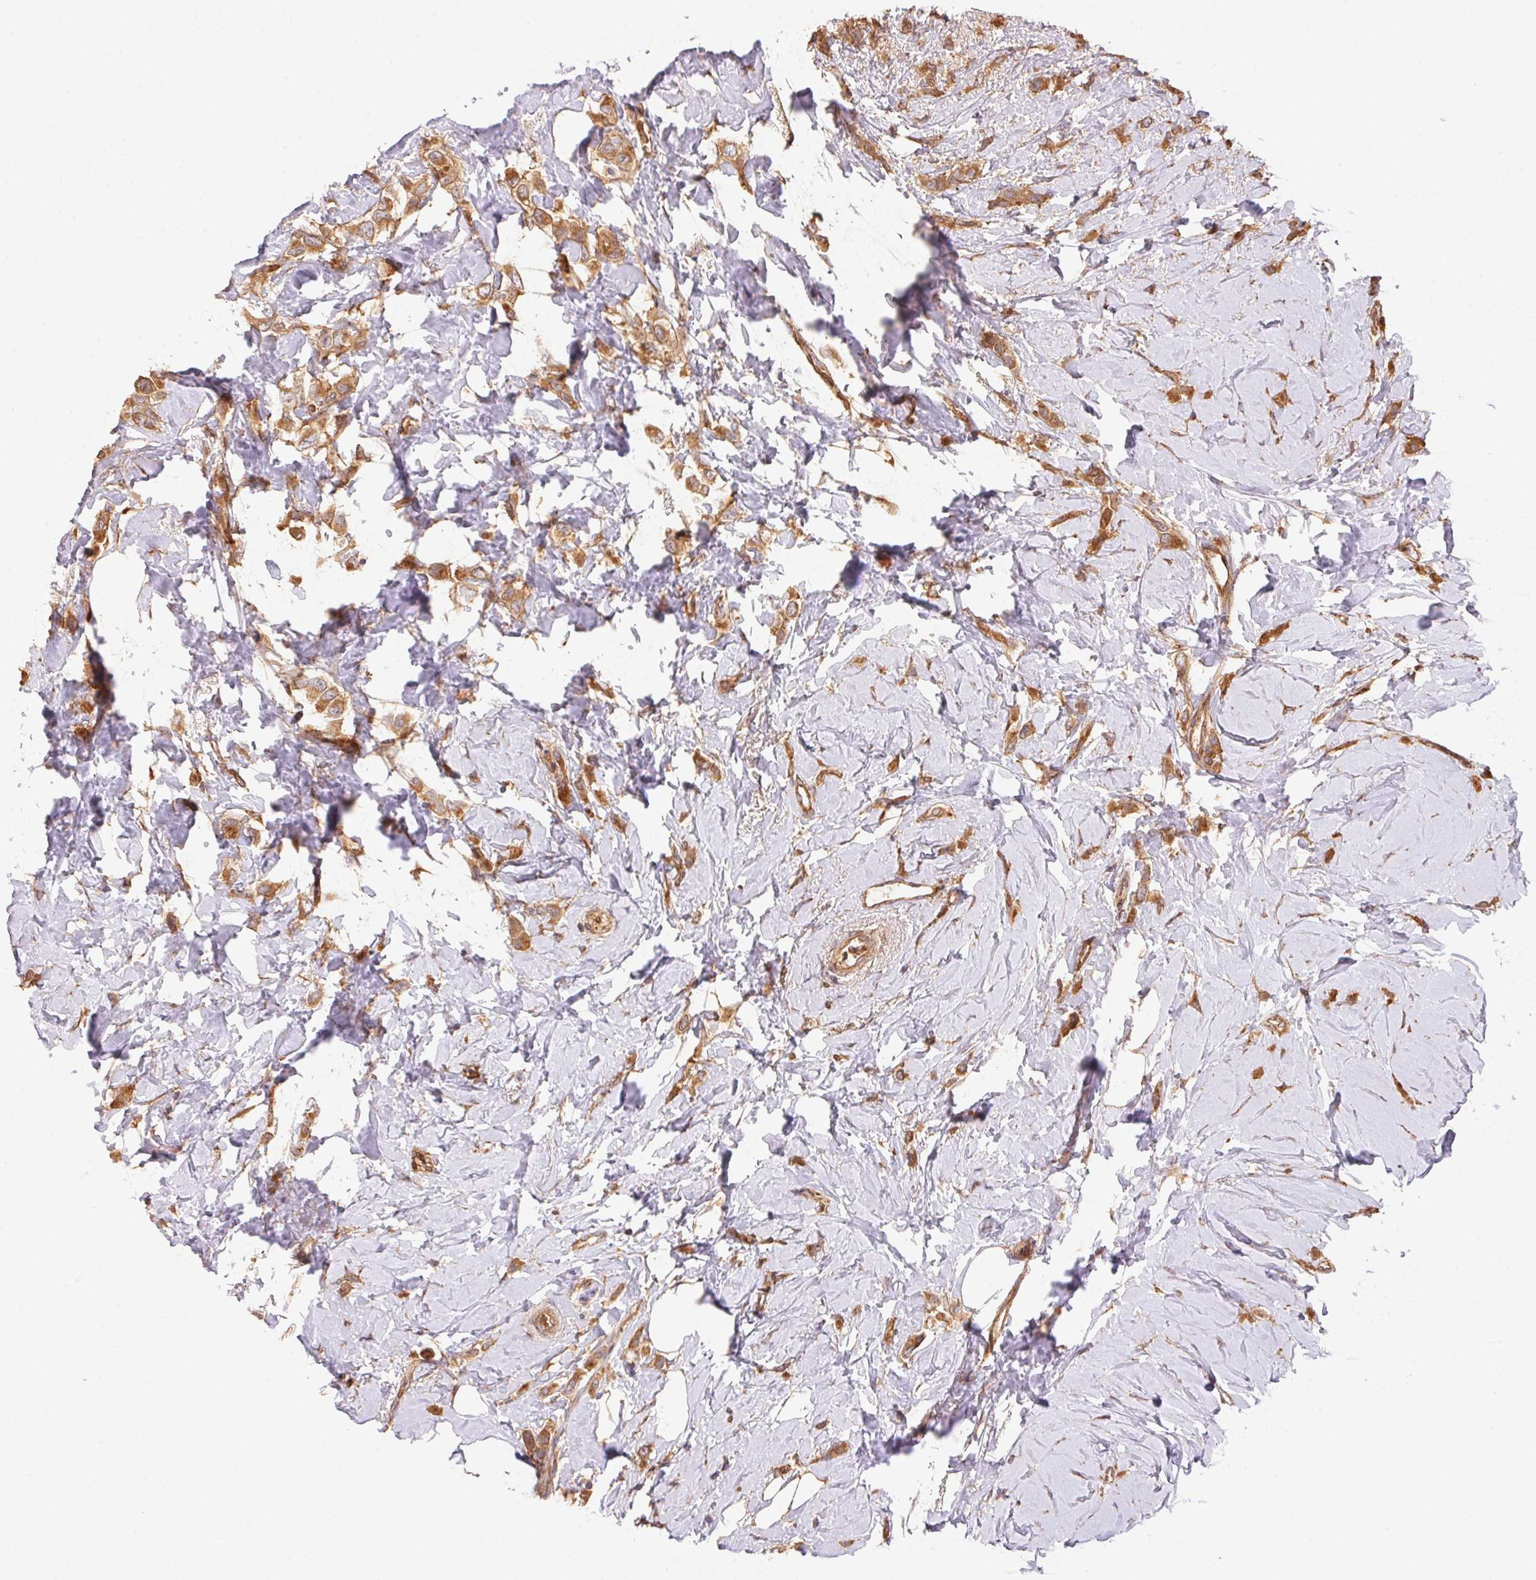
{"staining": {"intensity": "moderate", "quantity": ">75%", "location": "cytoplasmic/membranous"}, "tissue": "breast cancer", "cell_type": "Tumor cells", "image_type": "cancer", "snomed": [{"axis": "morphology", "description": "Lobular carcinoma"}, {"axis": "topography", "description": "Breast"}], "caption": "Human lobular carcinoma (breast) stained with a protein marker exhibits moderate staining in tumor cells.", "gene": "USE1", "patient": {"sex": "female", "age": 66}}